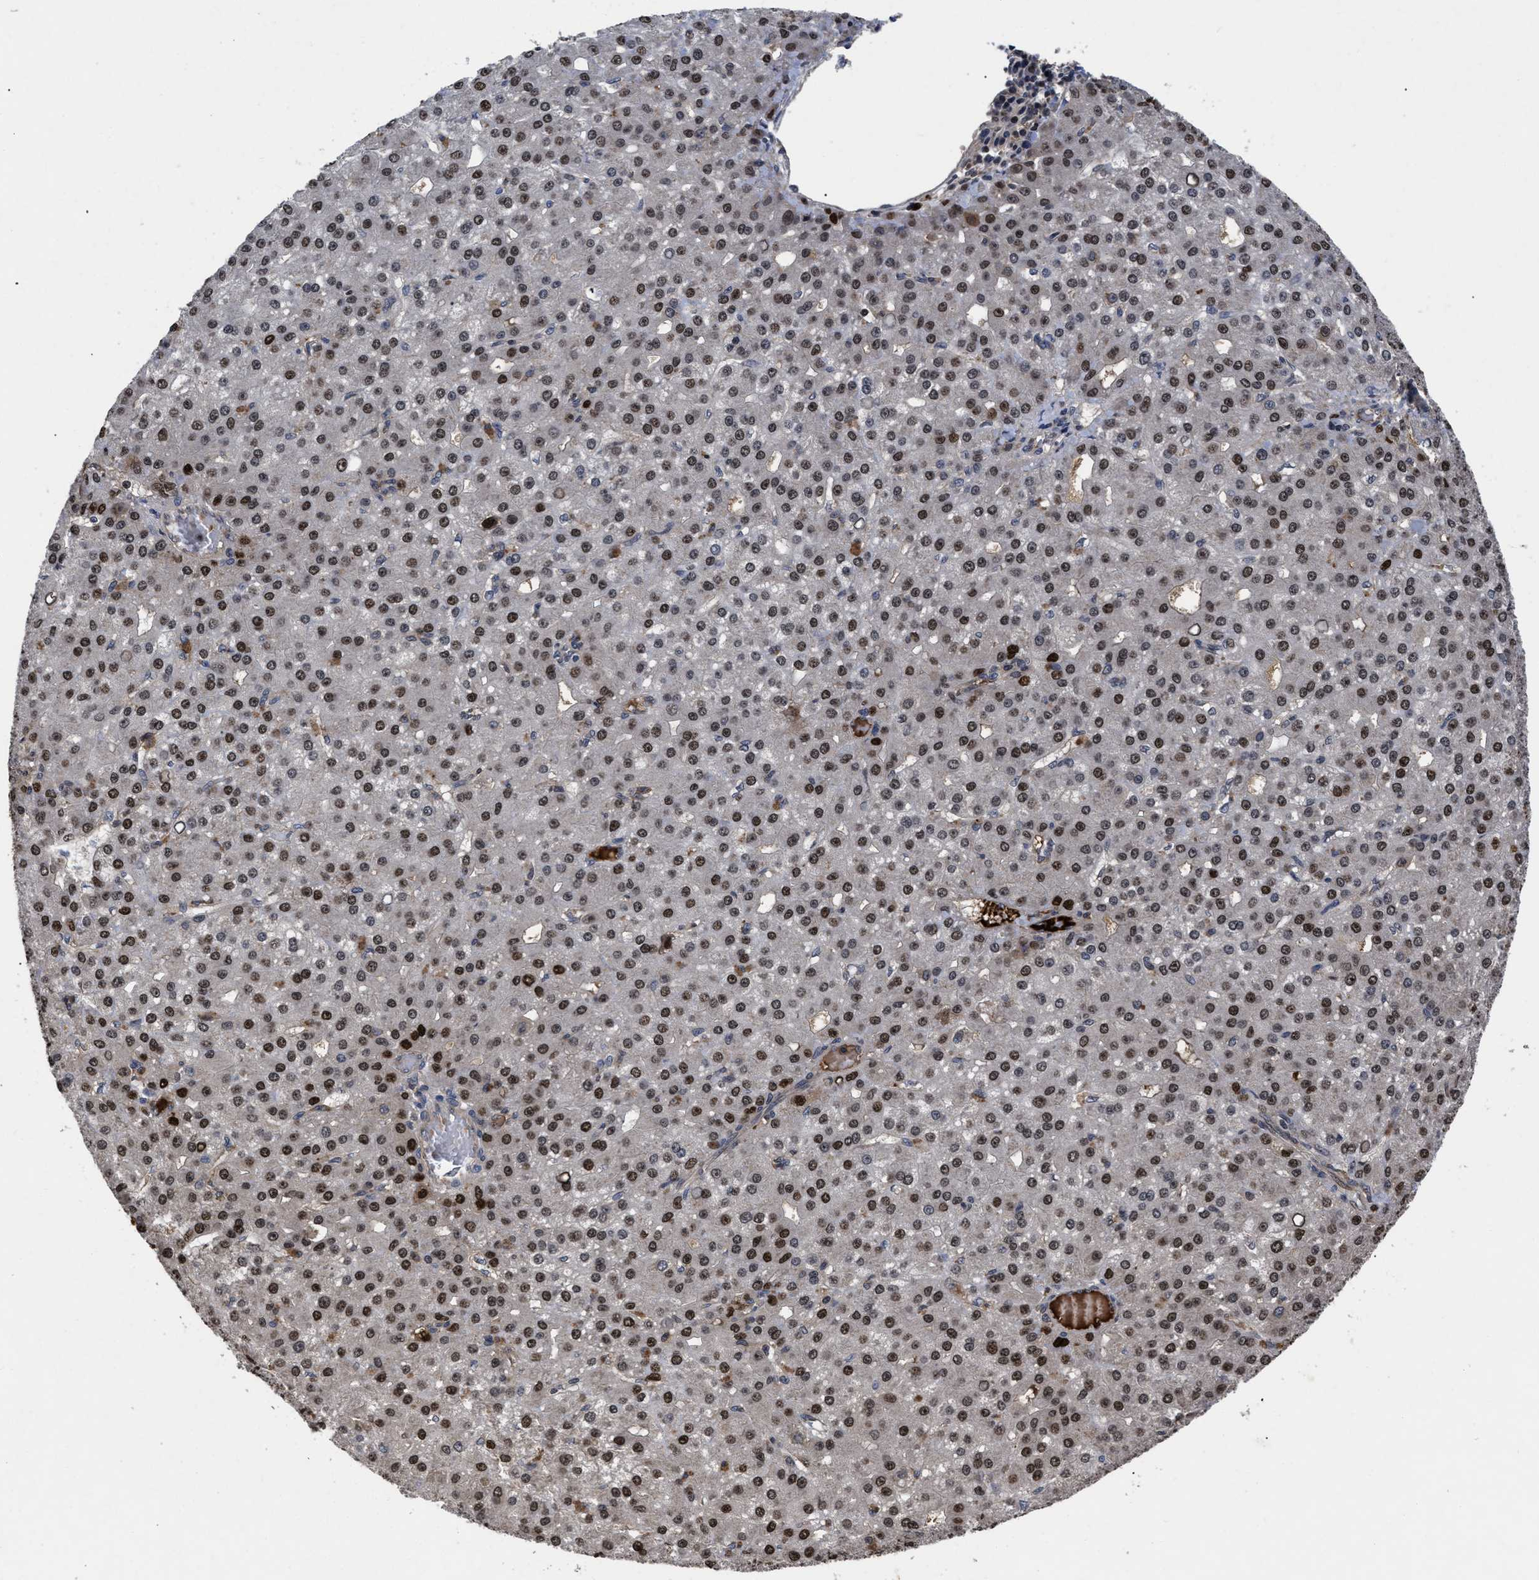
{"staining": {"intensity": "moderate", "quantity": ">75%", "location": "nuclear"}, "tissue": "liver cancer", "cell_type": "Tumor cells", "image_type": "cancer", "snomed": [{"axis": "morphology", "description": "Carcinoma, Hepatocellular, NOS"}, {"axis": "topography", "description": "Liver"}], "caption": "DAB (3,3'-diaminobenzidine) immunohistochemical staining of liver cancer shows moderate nuclear protein positivity in about >75% of tumor cells. (brown staining indicates protein expression, while blue staining denotes nuclei).", "gene": "FAM200A", "patient": {"sex": "male", "age": 67}}